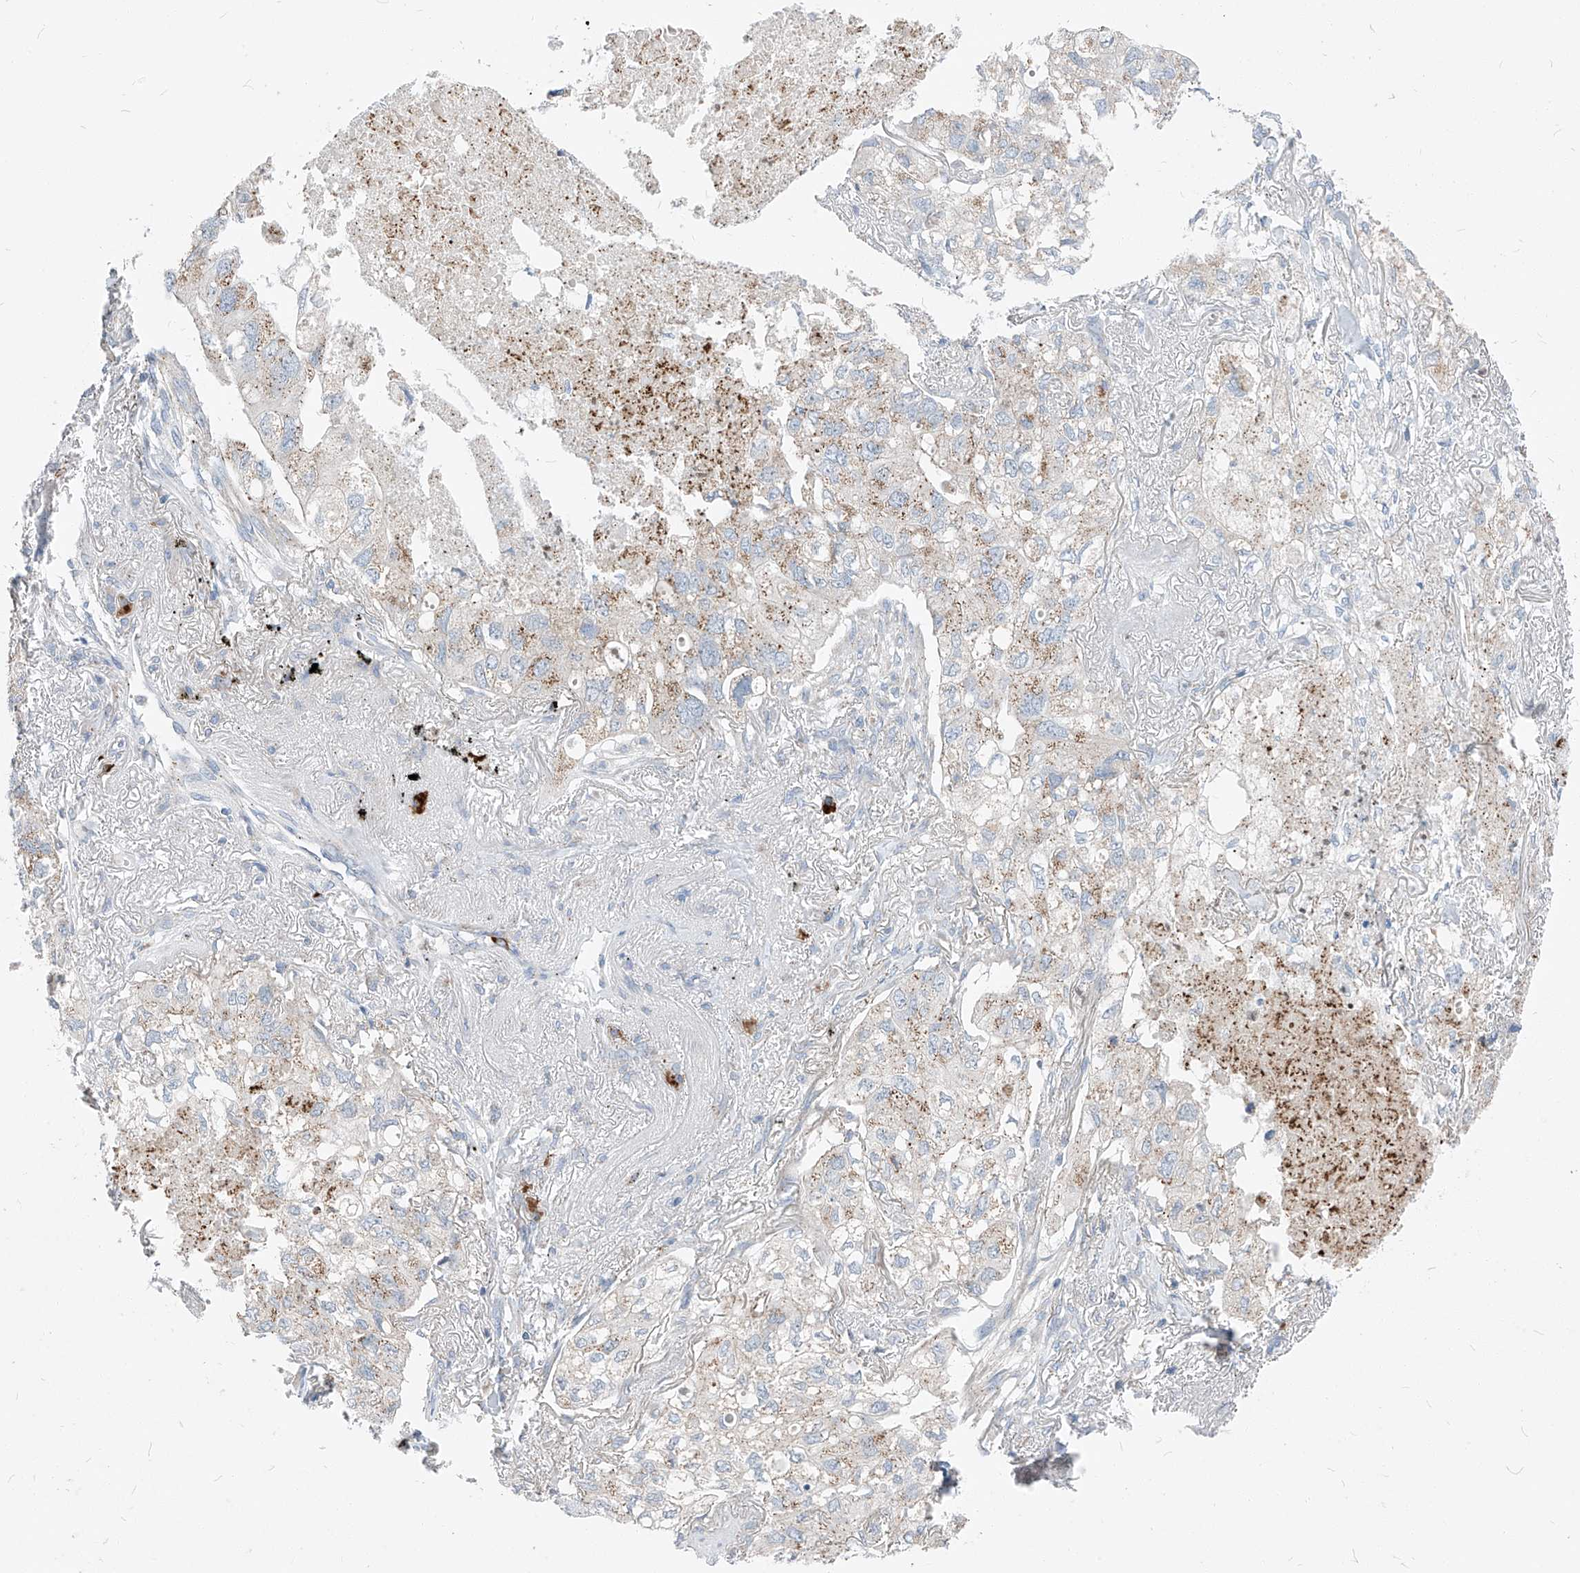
{"staining": {"intensity": "weak", "quantity": "25%-75%", "location": "cytoplasmic/membranous"}, "tissue": "lung cancer", "cell_type": "Tumor cells", "image_type": "cancer", "snomed": [{"axis": "morphology", "description": "Adenocarcinoma, NOS"}, {"axis": "topography", "description": "Lung"}], "caption": "This is a micrograph of IHC staining of lung adenocarcinoma, which shows weak staining in the cytoplasmic/membranous of tumor cells.", "gene": "CHMP2B", "patient": {"sex": "male", "age": 65}}